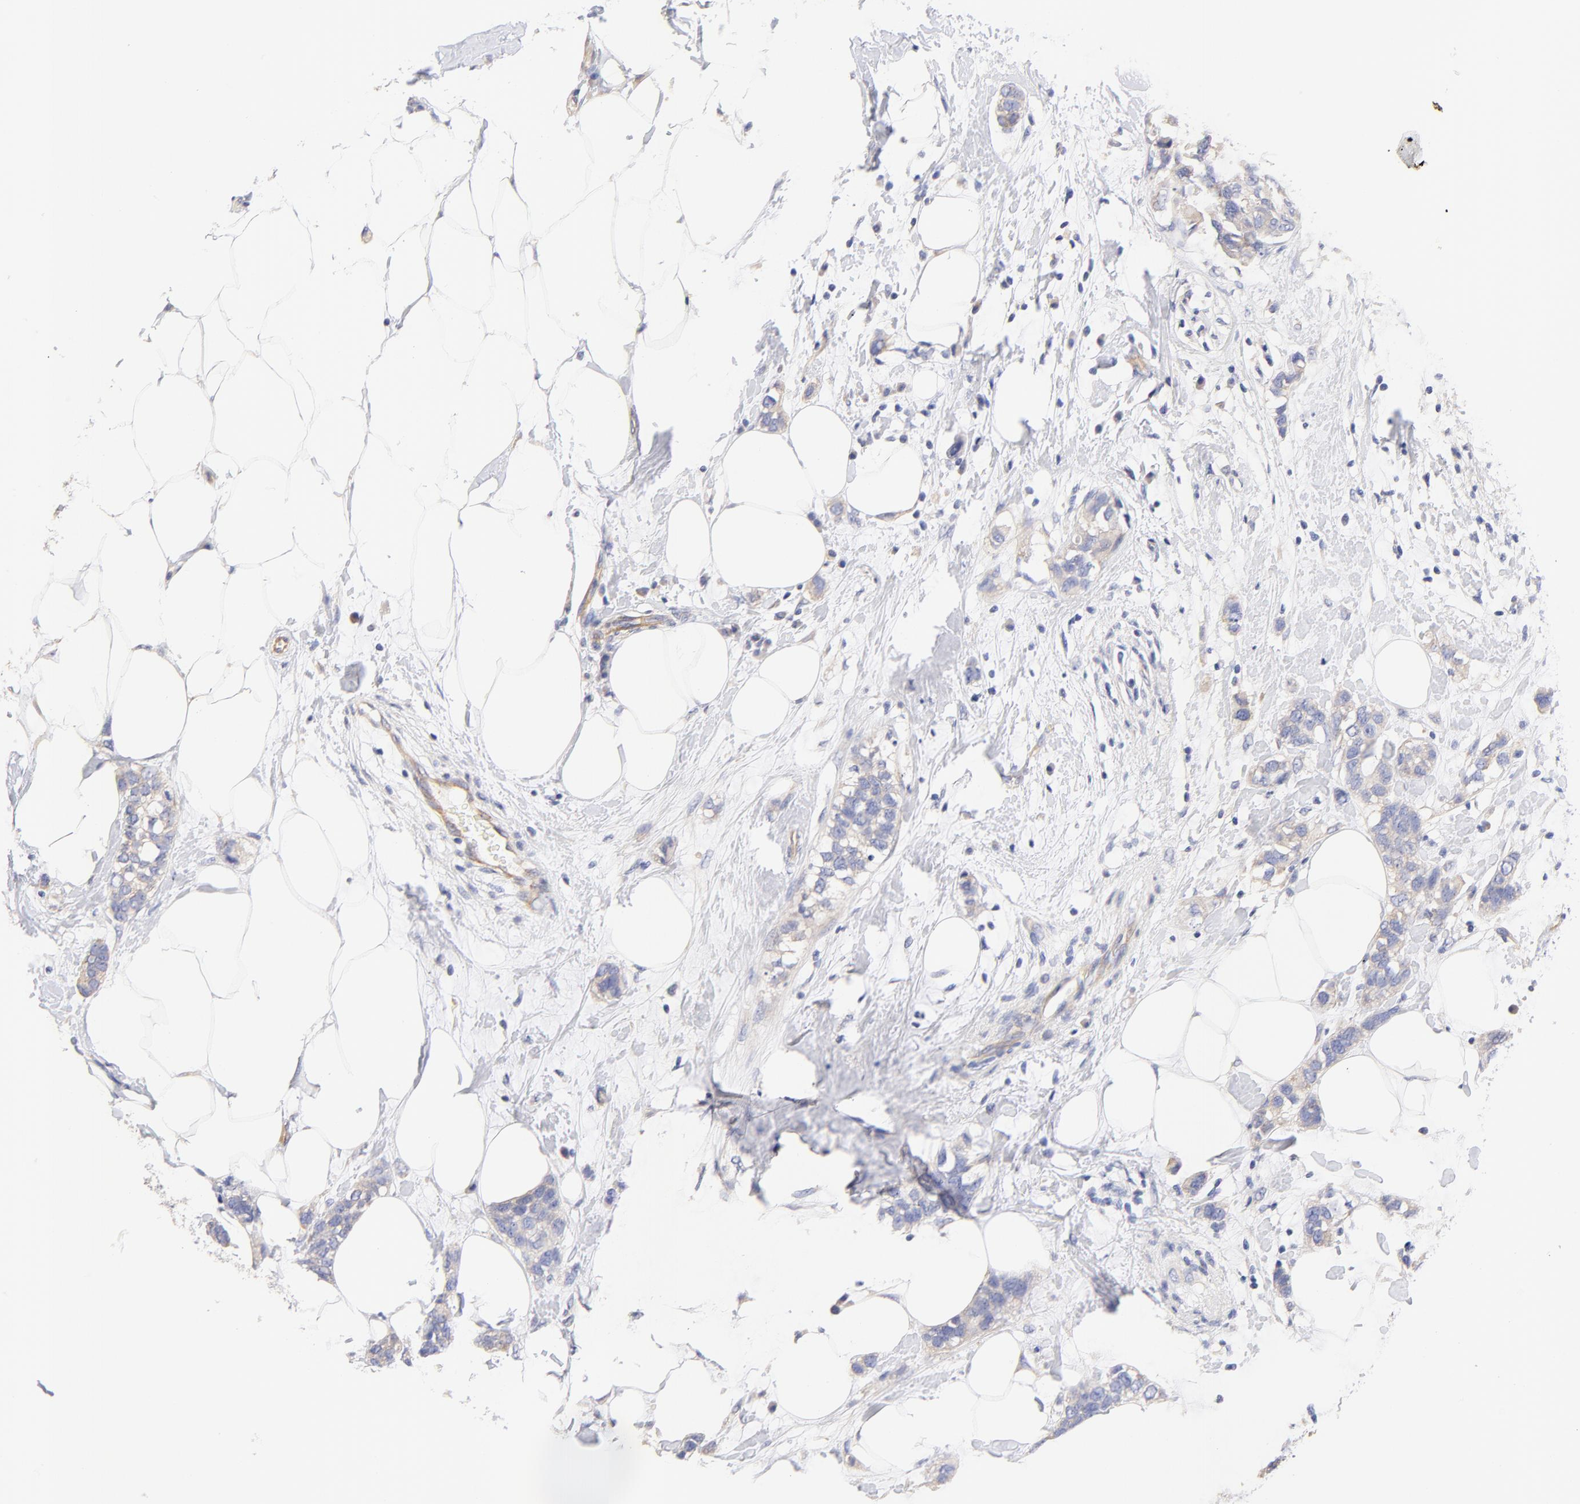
{"staining": {"intensity": "weak", "quantity": "<25%", "location": "cytoplasmic/membranous"}, "tissue": "breast cancer", "cell_type": "Tumor cells", "image_type": "cancer", "snomed": [{"axis": "morphology", "description": "Normal tissue, NOS"}, {"axis": "morphology", "description": "Duct carcinoma"}, {"axis": "topography", "description": "Breast"}], "caption": "A high-resolution micrograph shows immunohistochemistry staining of breast cancer (intraductal carcinoma), which reveals no significant positivity in tumor cells.", "gene": "HS3ST1", "patient": {"sex": "female", "age": 50}}